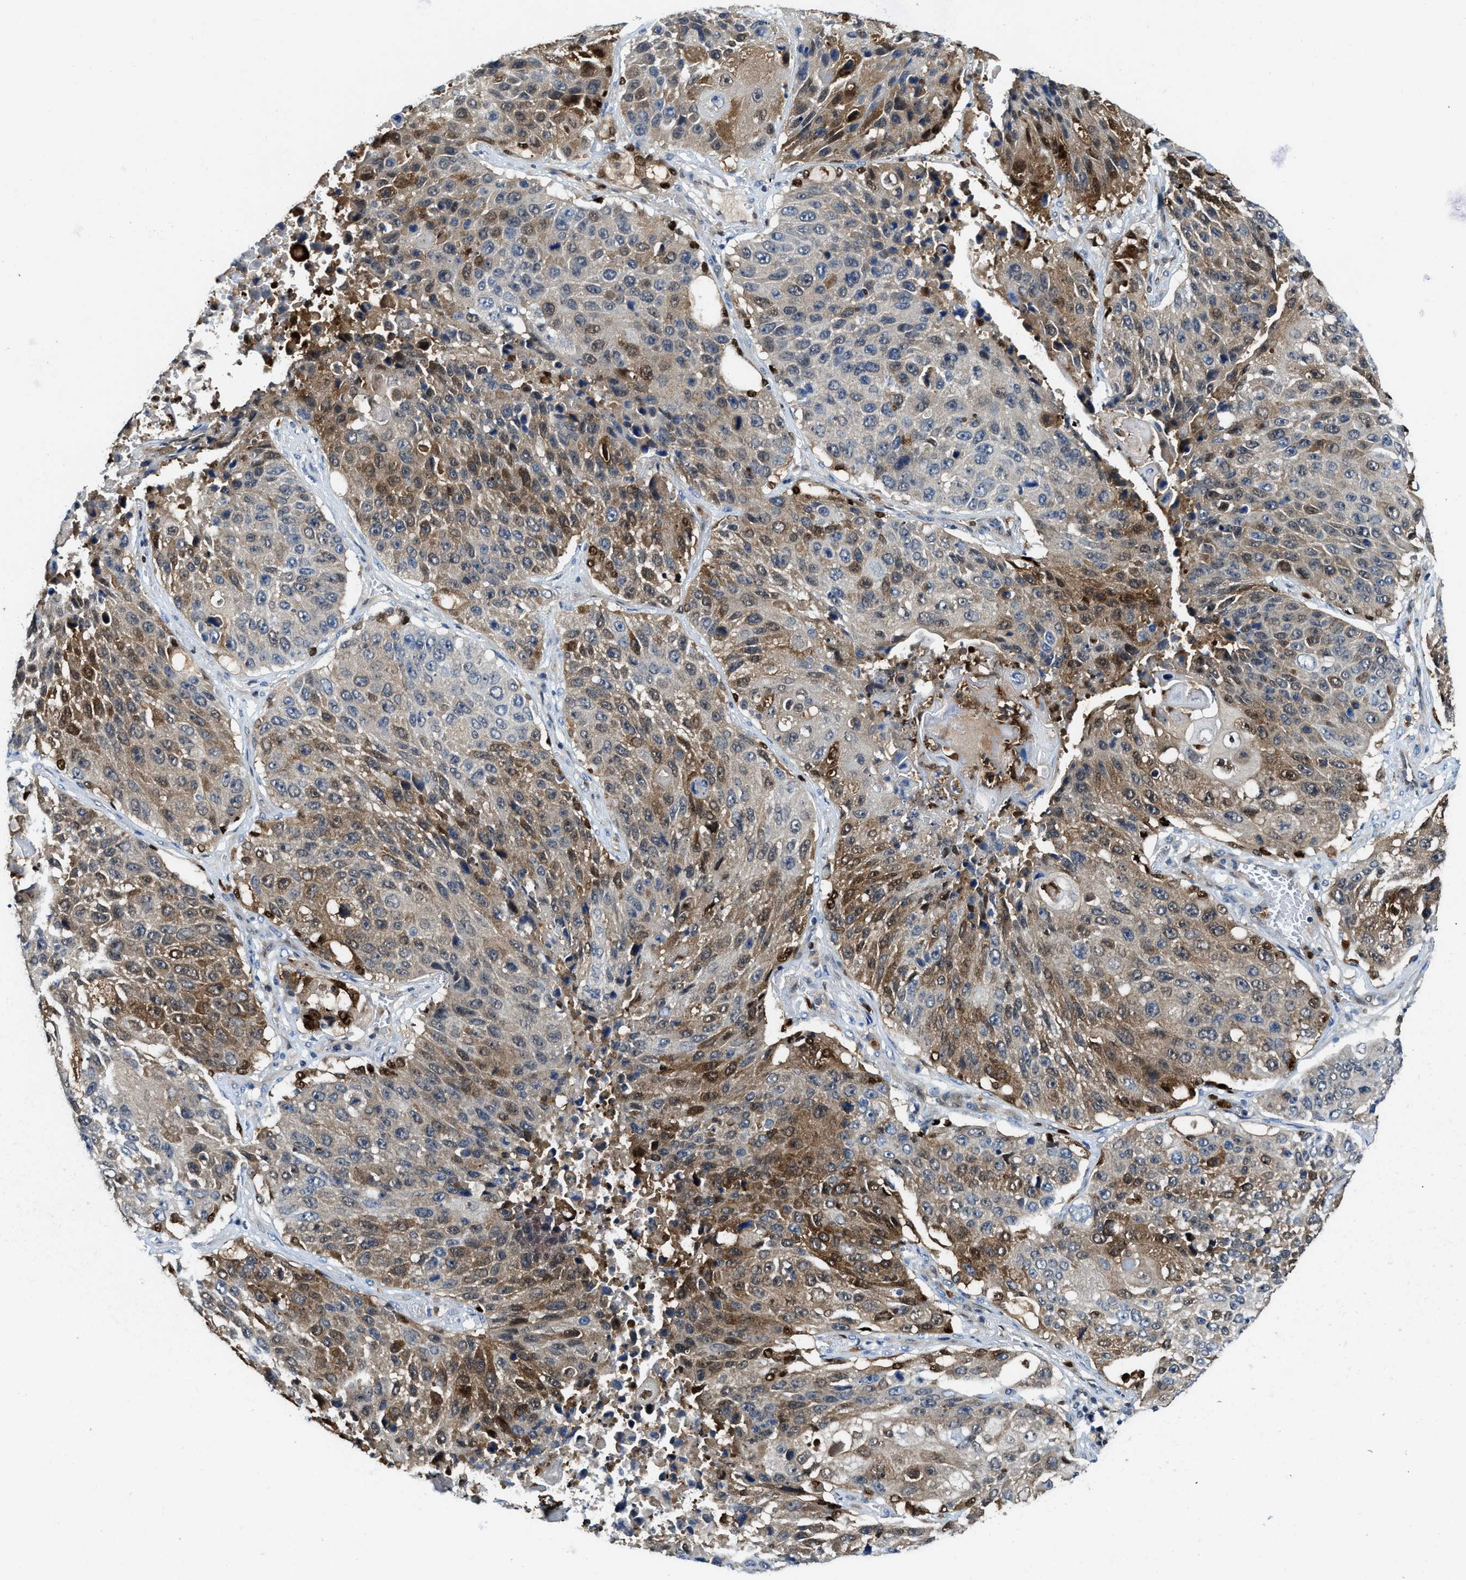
{"staining": {"intensity": "moderate", "quantity": "25%-75%", "location": "cytoplasmic/membranous,nuclear"}, "tissue": "lung cancer", "cell_type": "Tumor cells", "image_type": "cancer", "snomed": [{"axis": "morphology", "description": "Squamous cell carcinoma, NOS"}, {"axis": "topography", "description": "Lung"}], "caption": "About 25%-75% of tumor cells in lung squamous cell carcinoma demonstrate moderate cytoplasmic/membranous and nuclear protein positivity as visualized by brown immunohistochemical staining.", "gene": "LTA4H", "patient": {"sex": "male", "age": 61}}